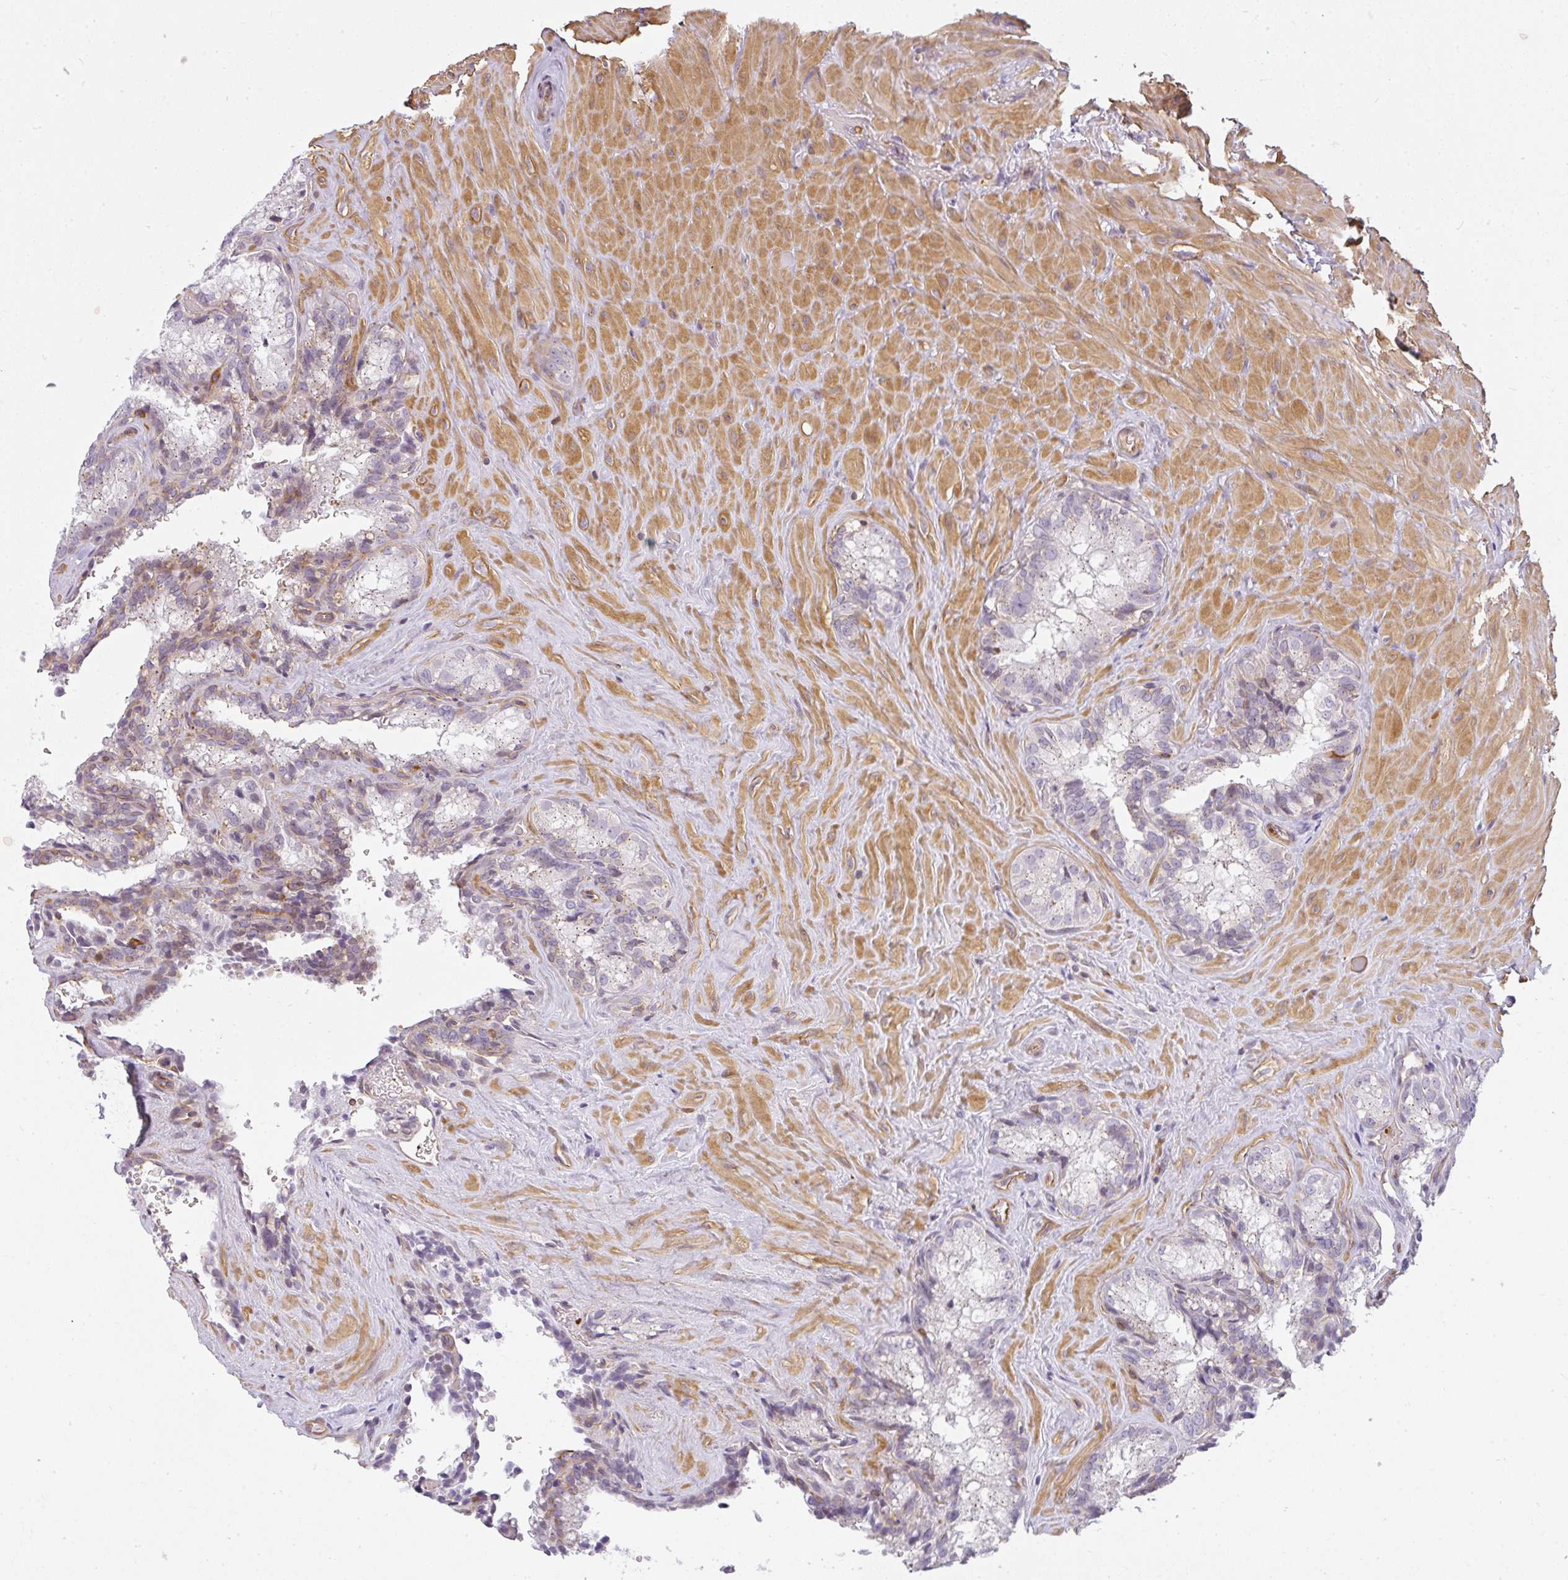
{"staining": {"intensity": "weak", "quantity": "<25%", "location": "cytoplasmic/membranous"}, "tissue": "seminal vesicle", "cell_type": "Glandular cells", "image_type": "normal", "snomed": [{"axis": "morphology", "description": "Normal tissue, NOS"}, {"axis": "topography", "description": "Seminal veicle"}], "caption": "An image of seminal vesicle stained for a protein reveals no brown staining in glandular cells.", "gene": "SULF1", "patient": {"sex": "male", "age": 47}}